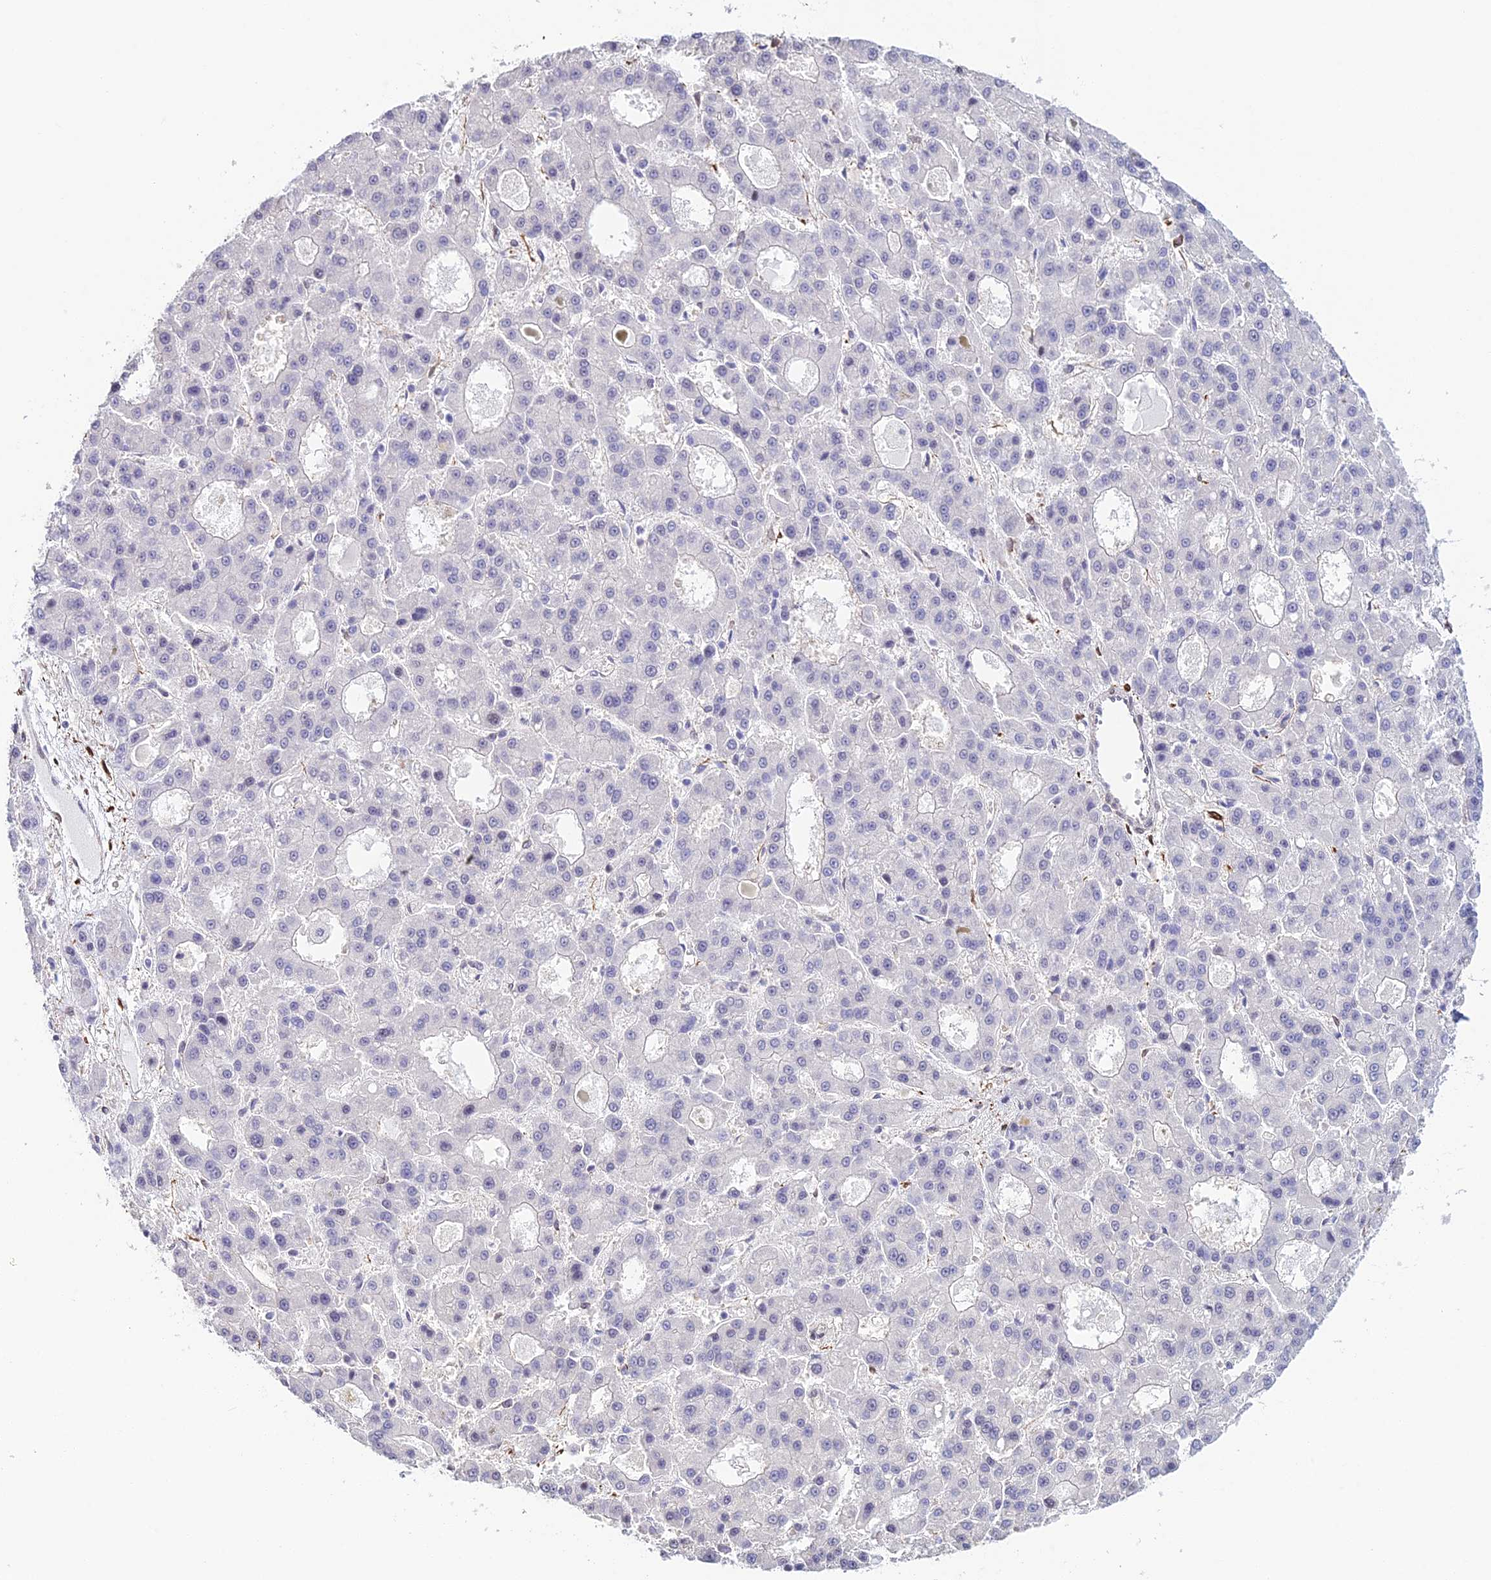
{"staining": {"intensity": "negative", "quantity": "none", "location": "none"}, "tissue": "liver cancer", "cell_type": "Tumor cells", "image_type": "cancer", "snomed": [{"axis": "morphology", "description": "Carcinoma, Hepatocellular, NOS"}, {"axis": "topography", "description": "Liver"}], "caption": "IHC histopathology image of liver cancer (hepatocellular carcinoma) stained for a protein (brown), which displays no staining in tumor cells.", "gene": "MXRA7", "patient": {"sex": "male", "age": 70}}